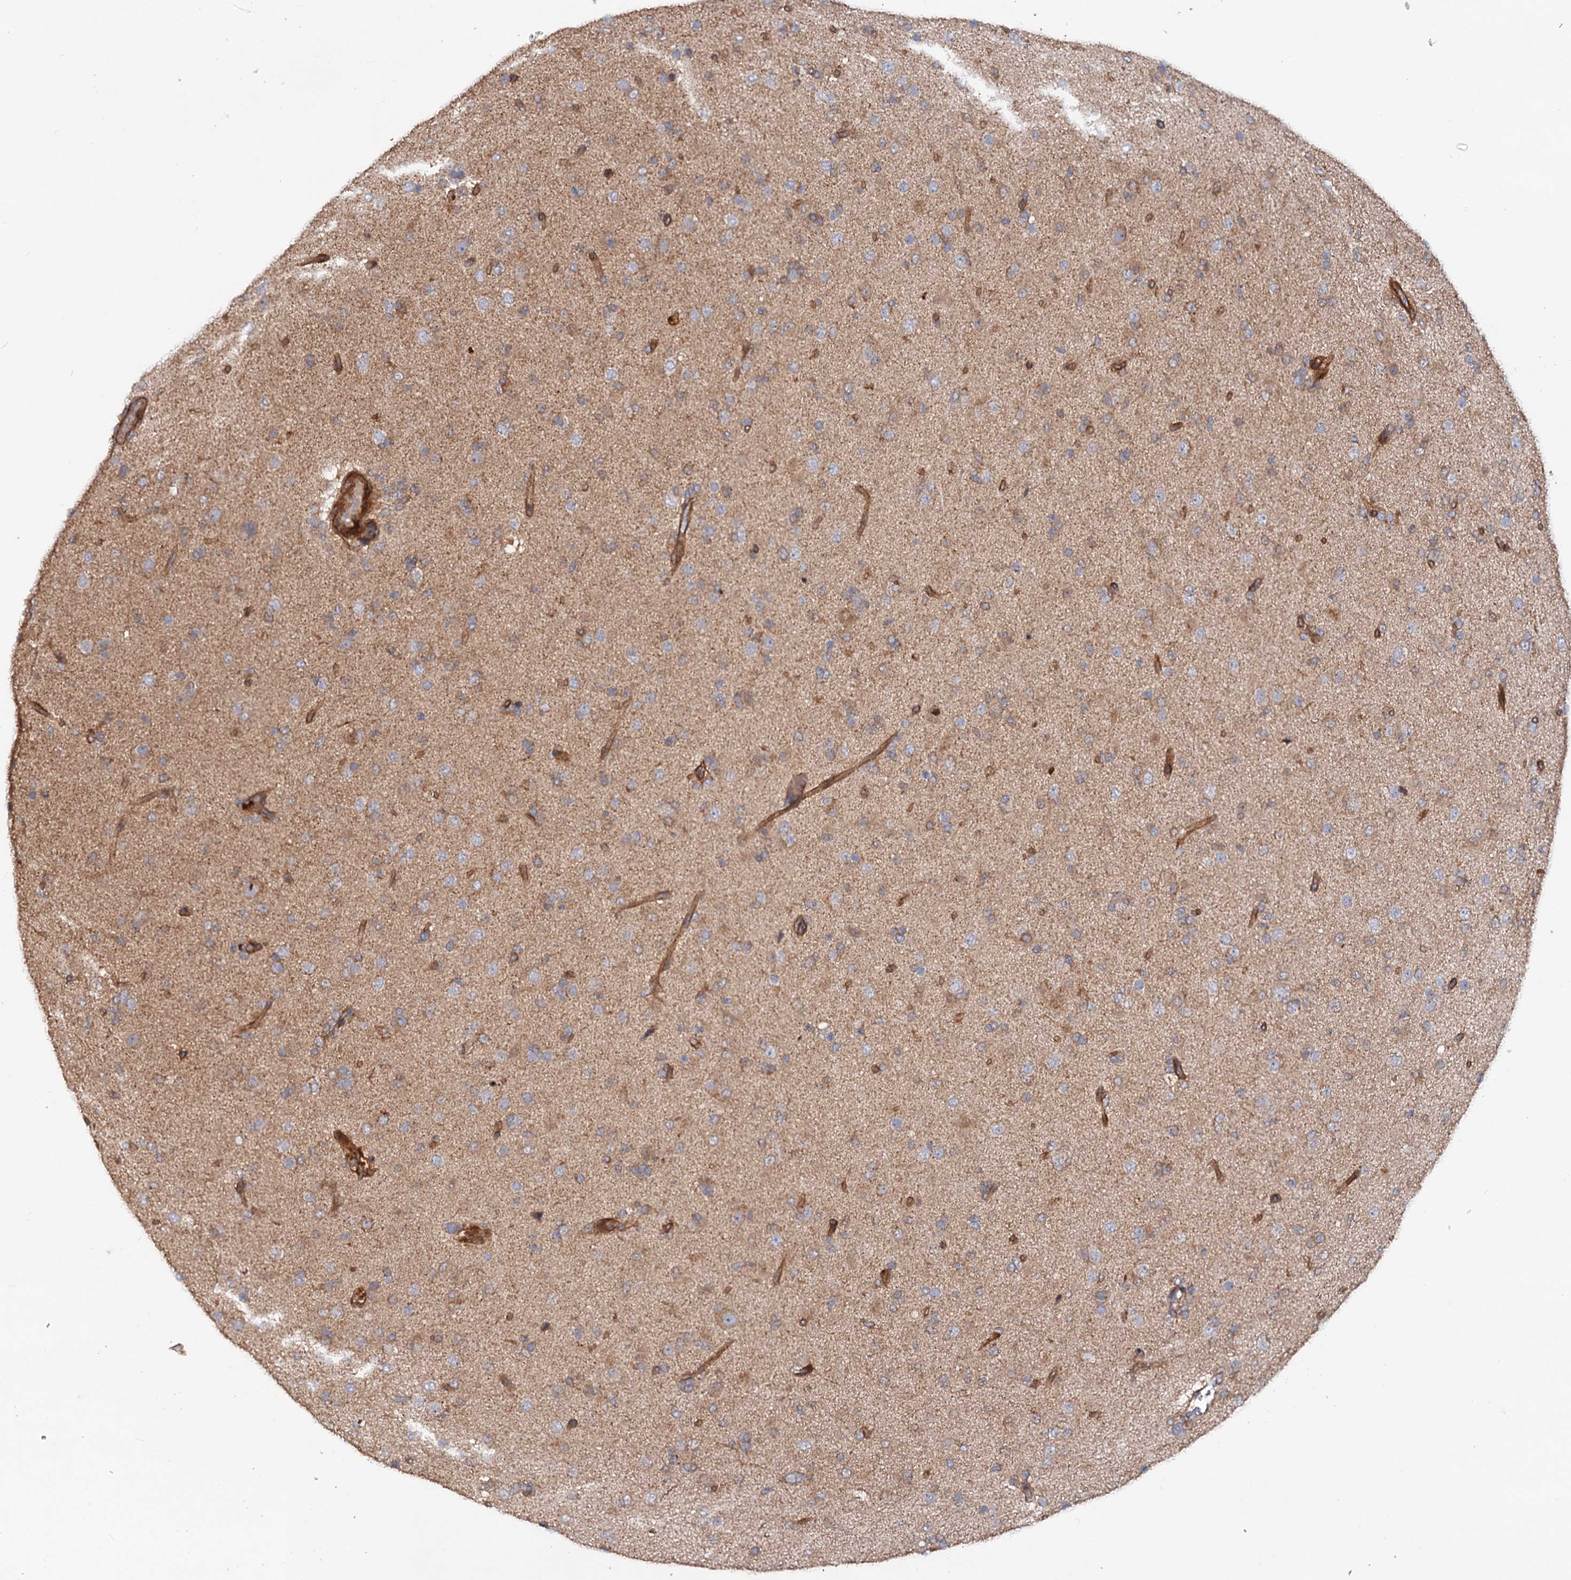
{"staining": {"intensity": "negative", "quantity": "none", "location": "none"}, "tissue": "glioma", "cell_type": "Tumor cells", "image_type": "cancer", "snomed": [{"axis": "morphology", "description": "Glioma, malignant, Low grade"}, {"axis": "topography", "description": "Brain"}], "caption": "A histopathology image of human malignant low-grade glioma is negative for staining in tumor cells. Nuclei are stained in blue.", "gene": "CSAD", "patient": {"sex": "male", "age": 65}}